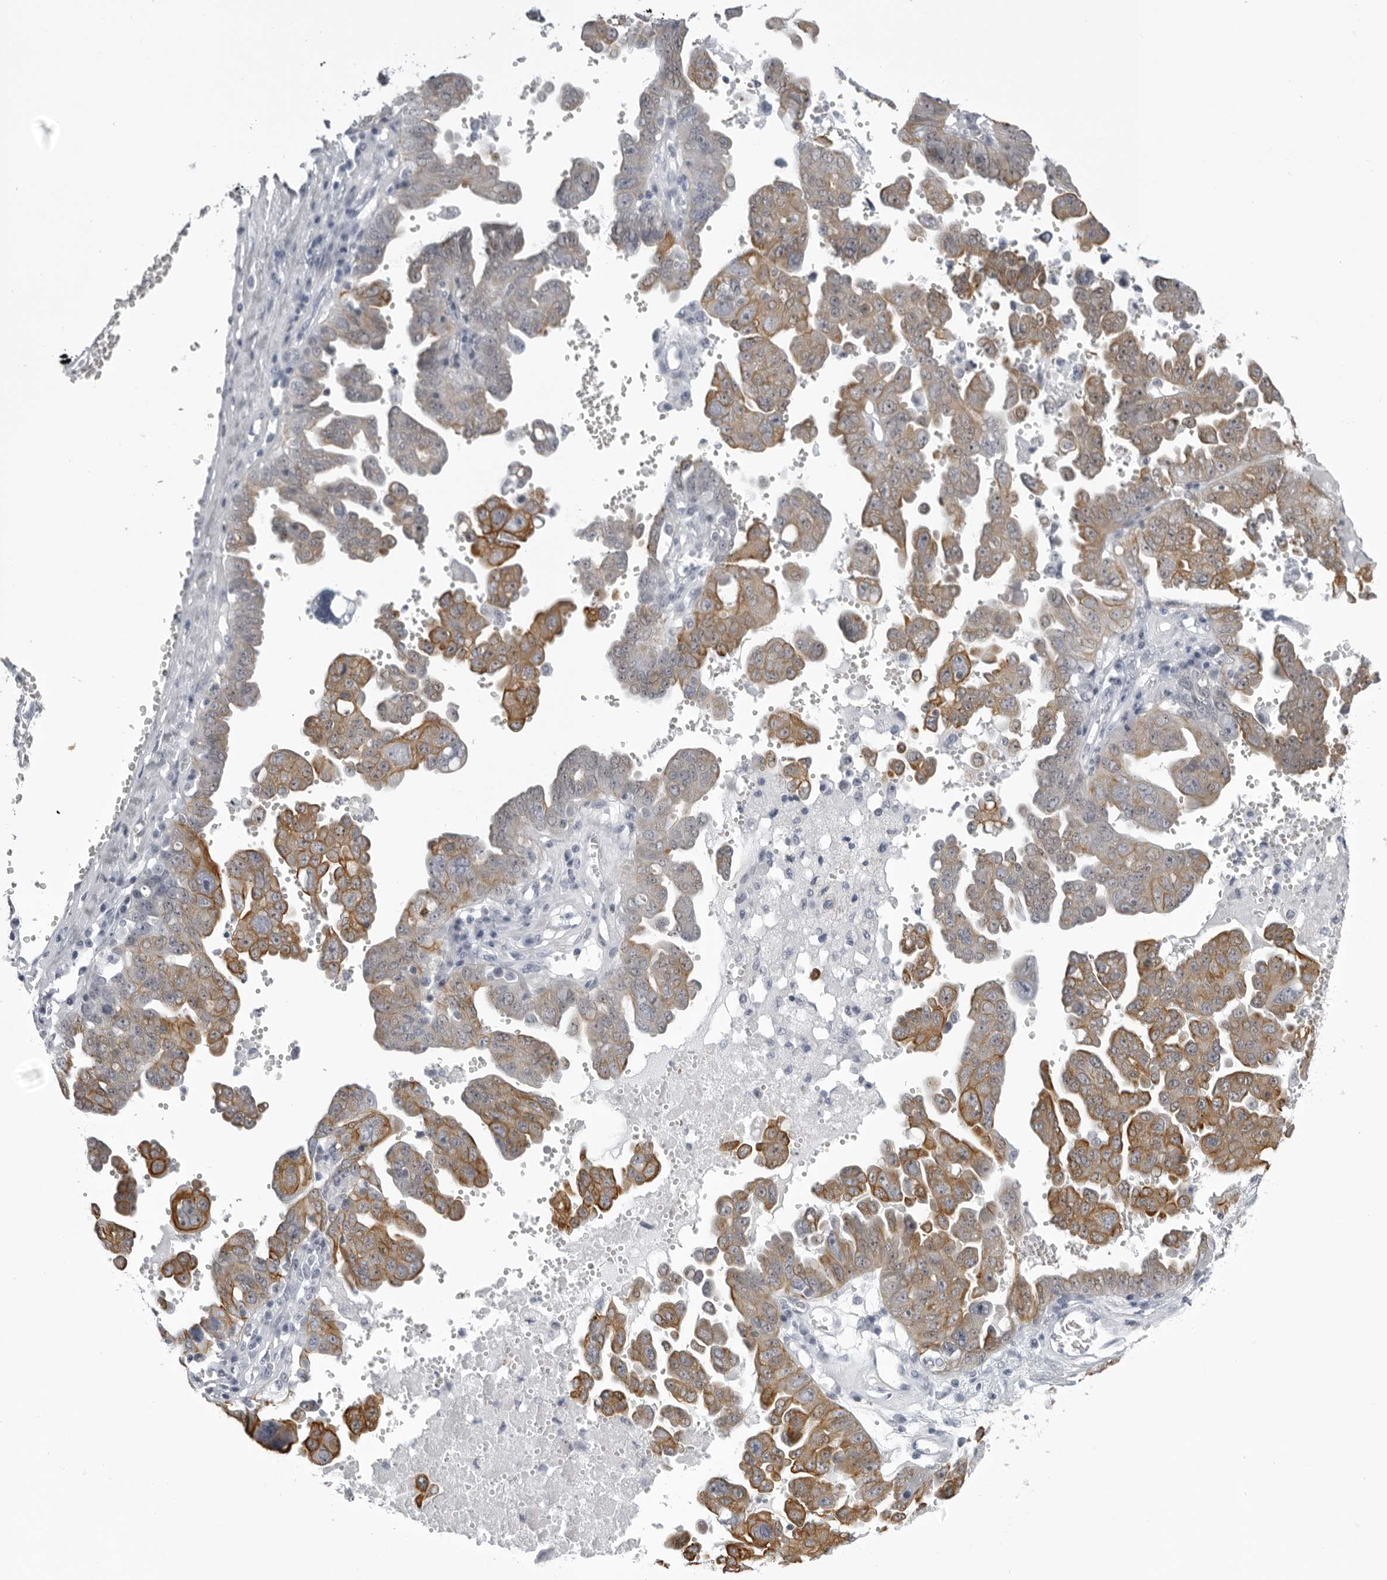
{"staining": {"intensity": "moderate", "quantity": ">75%", "location": "cytoplasmic/membranous"}, "tissue": "ovarian cancer", "cell_type": "Tumor cells", "image_type": "cancer", "snomed": [{"axis": "morphology", "description": "Carcinoma, endometroid"}, {"axis": "topography", "description": "Ovary"}], "caption": "The photomicrograph displays immunohistochemical staining of endometroid carcinoma (ovarian). There is moderate cytoplasmic/membranous staining is identified in approximately >75% of tumor cells.", "gene": "UROD", "patient": {"sex": "female", "age": 62}}